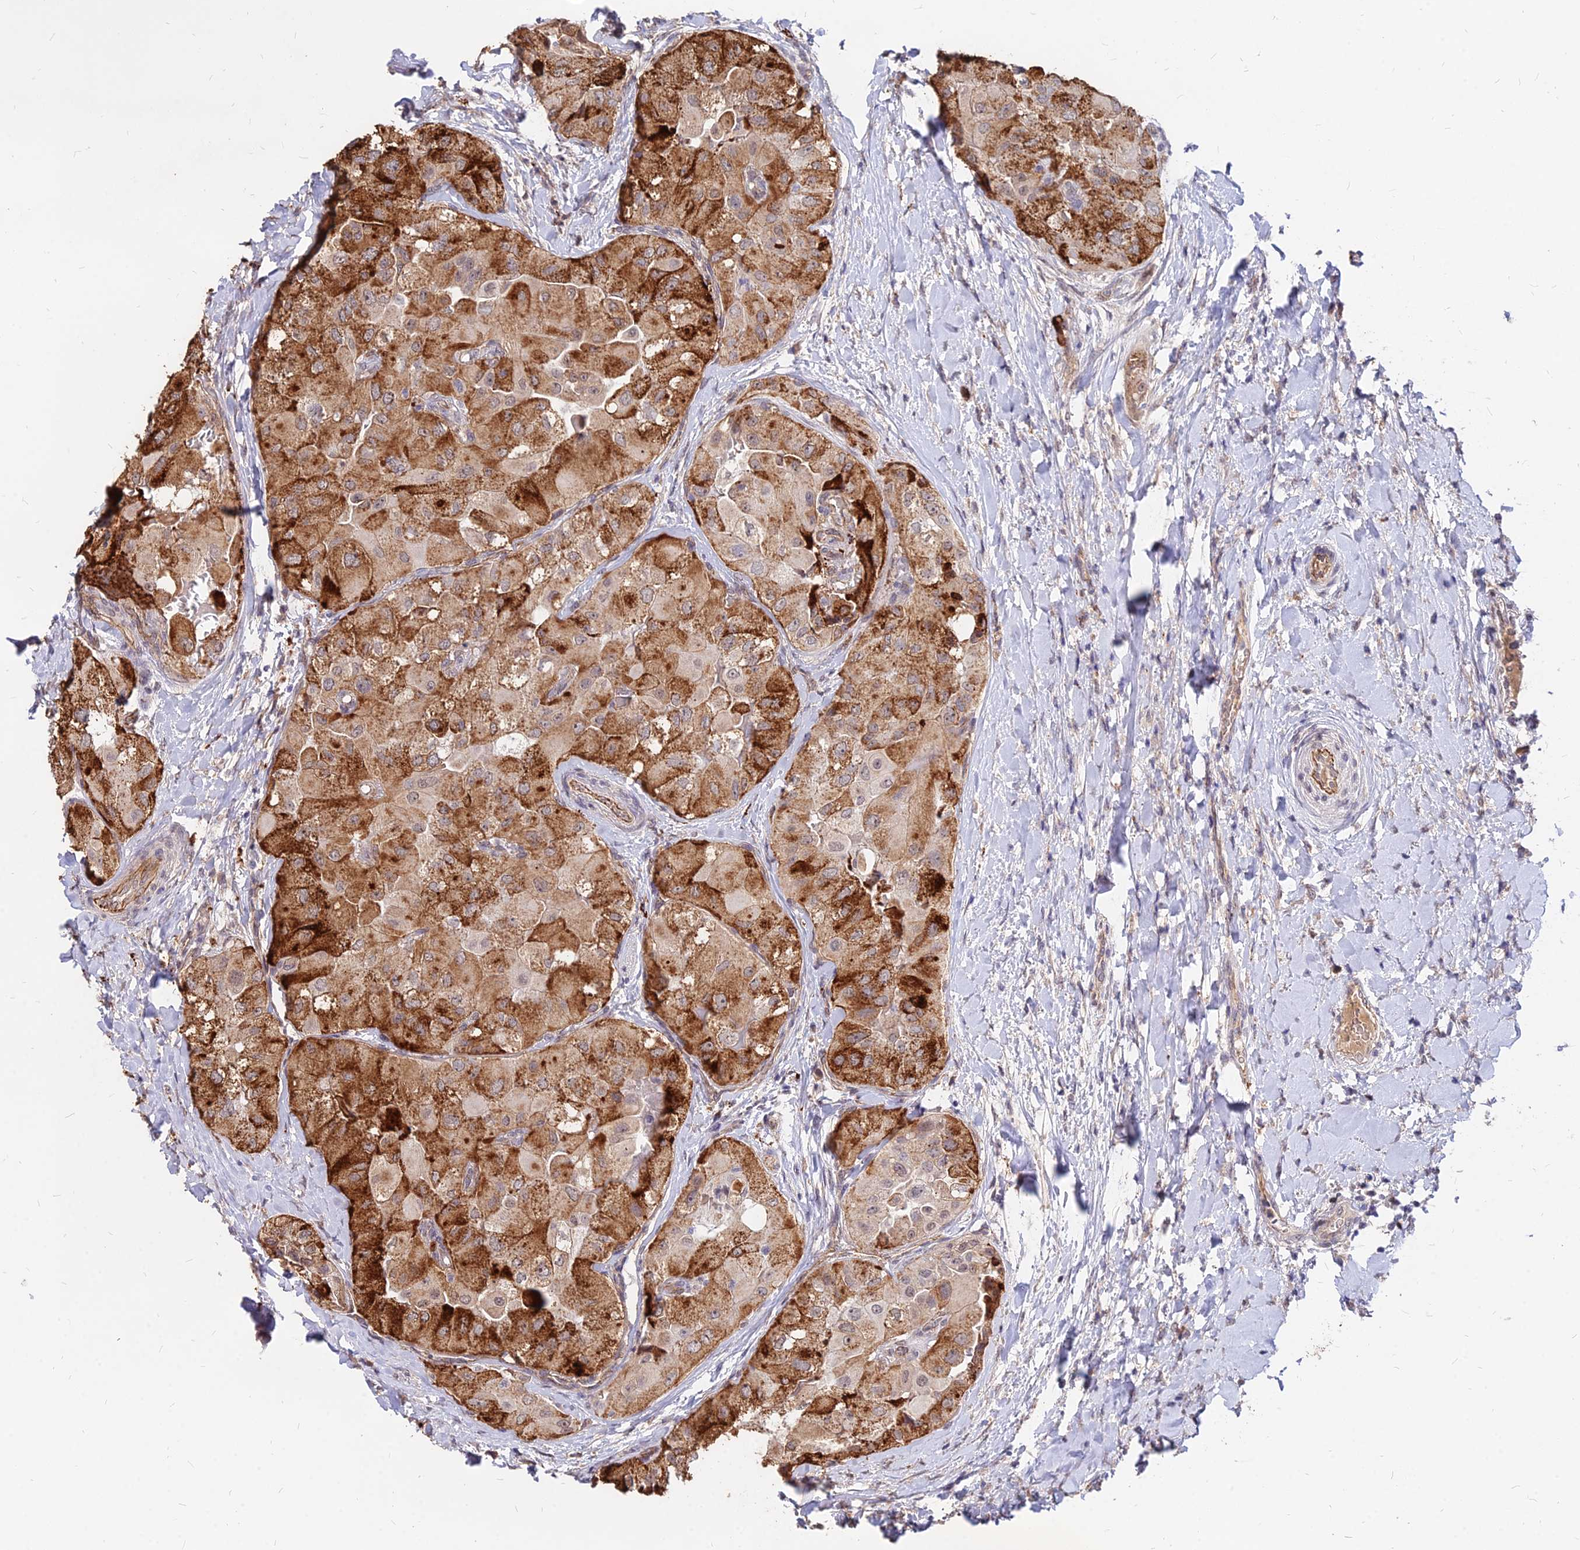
{"staining": {"intensity": "strong", "quantity": ">75%", "location": "cytoplasmic/membranous"}, "tissue": "thyroid cancer", "cell_type": "Tumor cells", "image_type": "cancer", "snomed": [{"axis": "morphology", "description": "Normal tissue, NOS"}, {"axis": "morphology", "description": "Papillary adenocarcinoma, NOS"}, {"axis": "topography", "description": "Thyroid gland"}], "caption": "A photomicrograph showing strong cytoplasmic/membranous expression in about >75% of tumor cells in thyroid cancer, as visualized by brown immunohistochemical staining.", "gene": "C11orf68", "patient": {"sex": "female", "age": 59}}